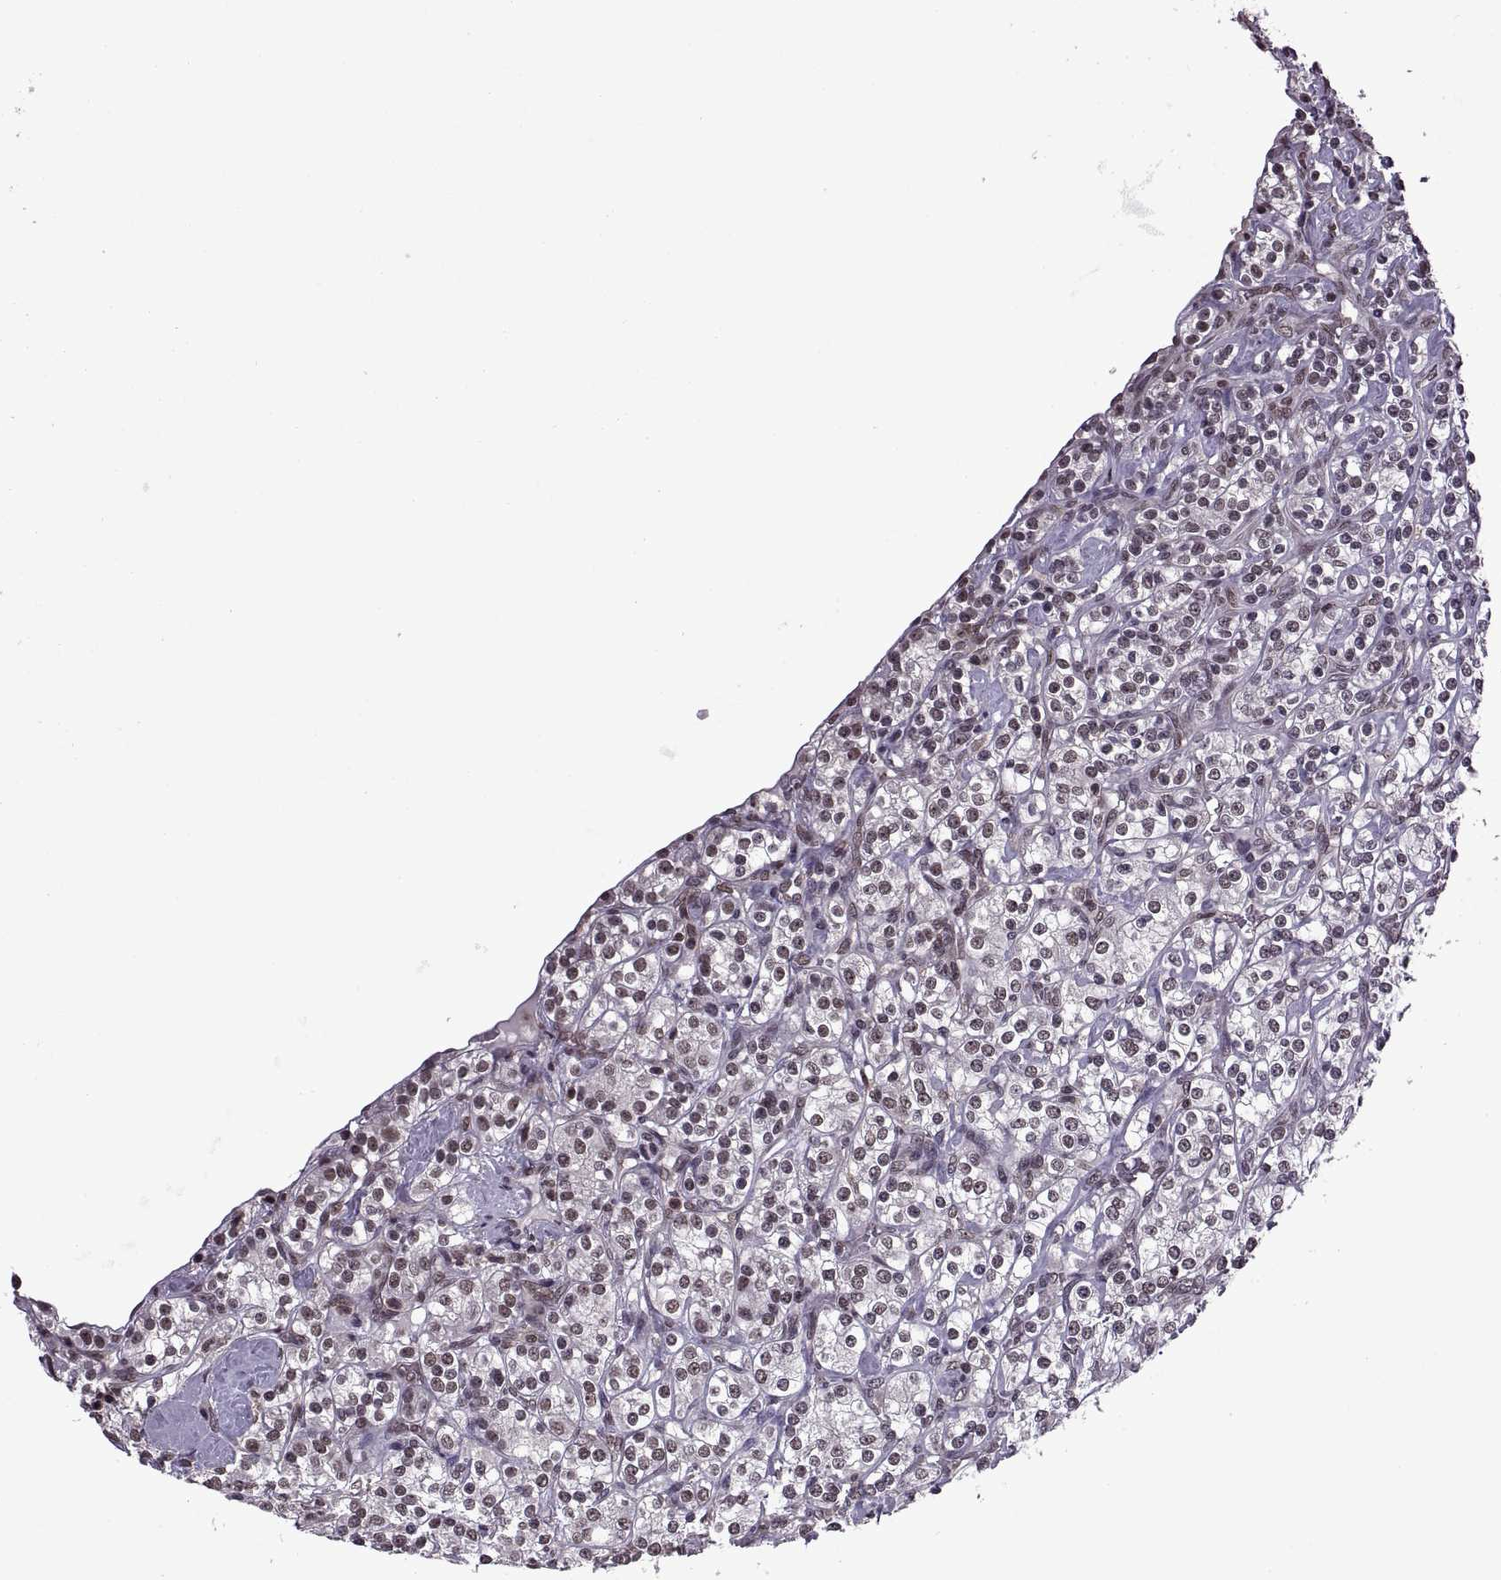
{"staining": {"intensity": "moderate", "quantity": "<25%", "location": "nuclear"}, "tissue": "renal cancer", "cell_type": "Tumor cells", "image_type": "cancer", "snomed": [{"axis": "morphology", "description": "Adenocarcinoma, NOS"}, {"axis": "topography", "description": "Kidney"}], "caption": "The immunohistochemical stain highlights moderate nuclear expression in tumor cells of adenocarcinoma (renal) tissue.", "gene": "INTS3", "patient": {"sex": "male", "age": 77}}